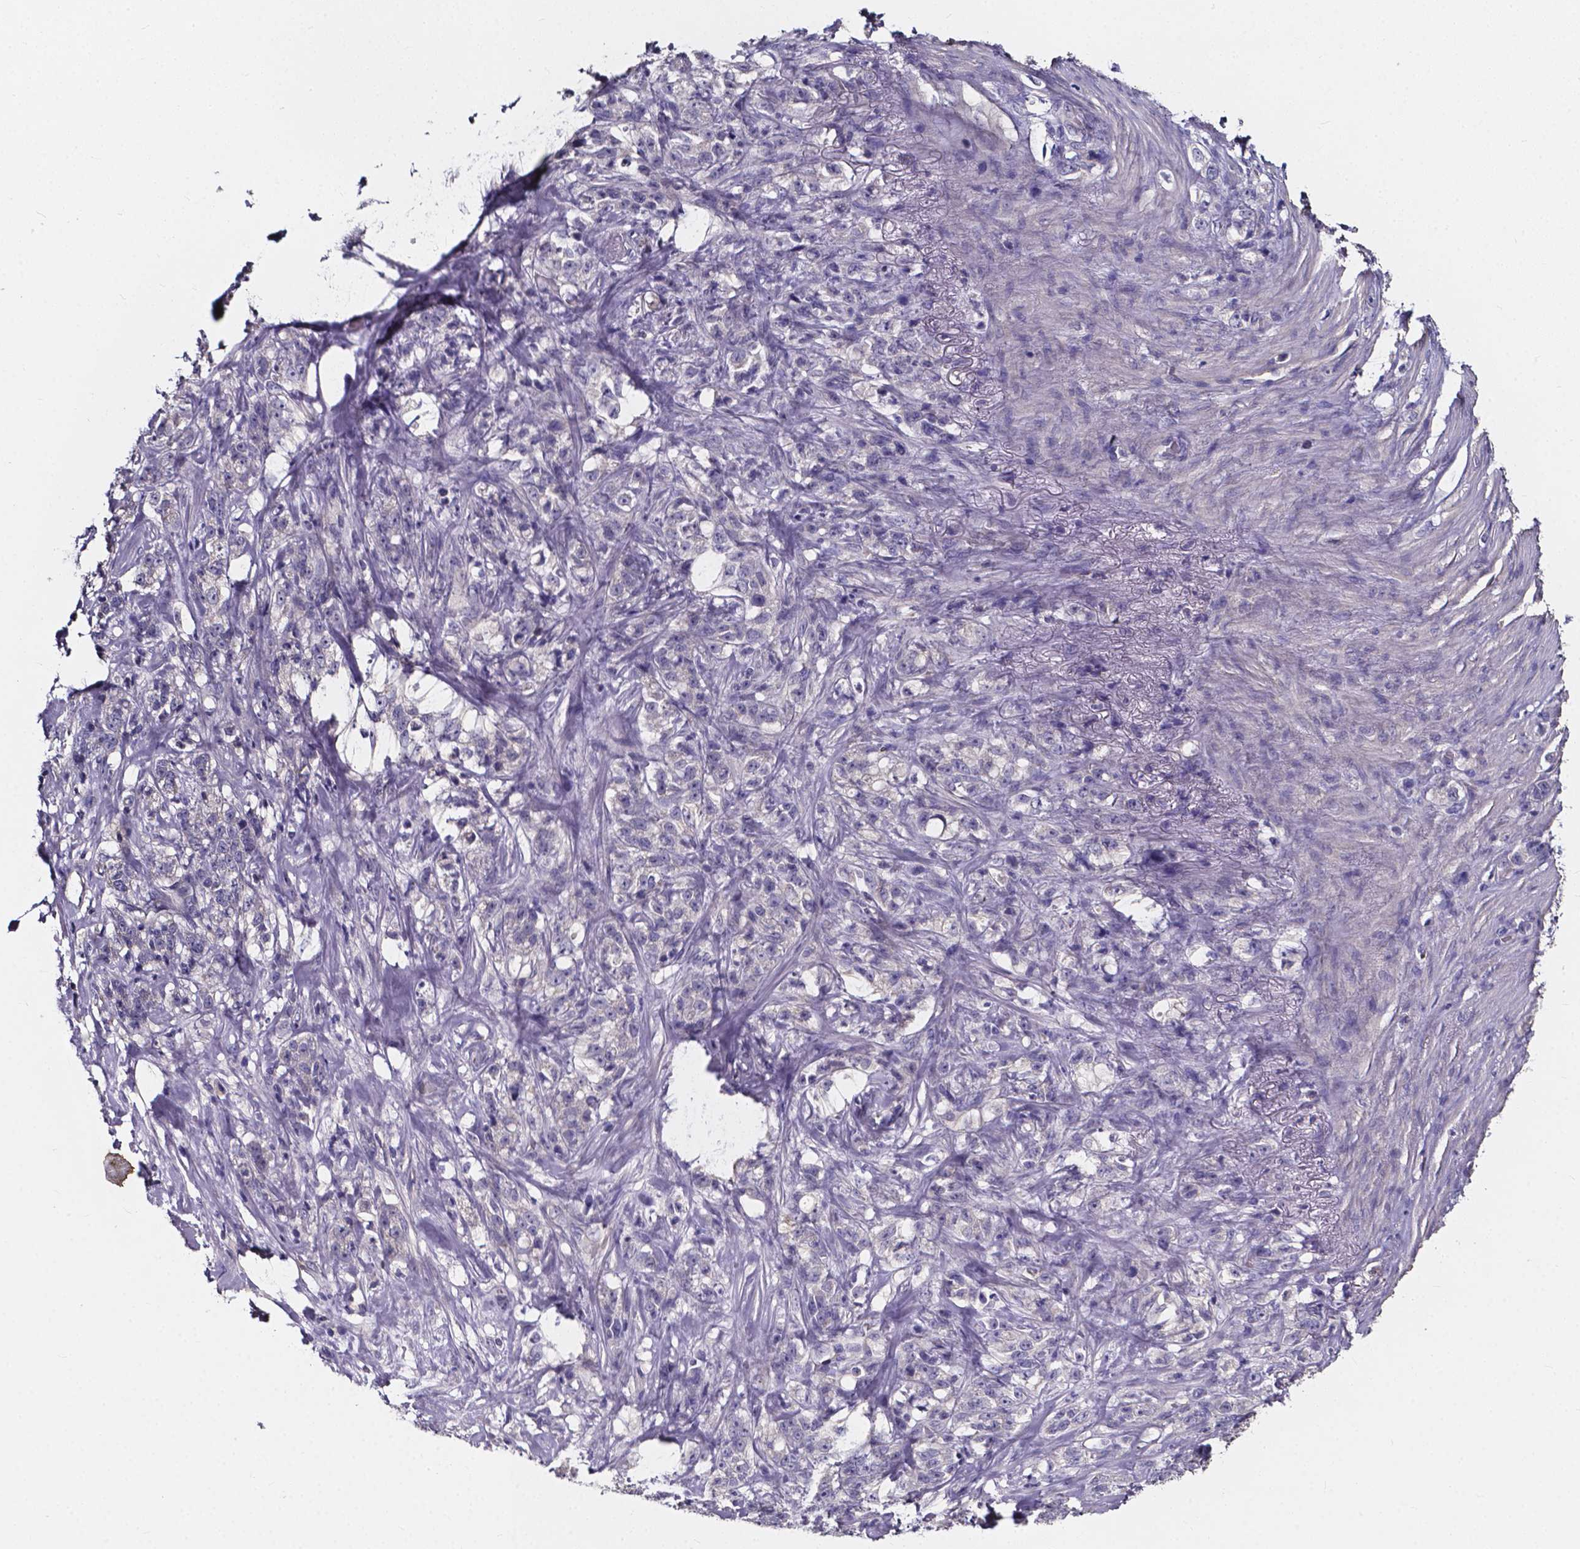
{"staining": {"intensity": "negative", "quantity": "none", "location": "none"}, "tissue": "stomach cancer", "cell_type": "Tumor cells", "image_type": "cancer", "snomed": [{"axis": "morphology", "description": "Adenocarcinoma, NOS"}, {"axis": "topography", "description": "Stomach, lower"}], "caption": "A high-resolution micrograph shows immunohistochemistry staining of stomach adenocarcinoma, which demonstrates no significant positivity in tumor cells.", "gene": "THEMIS", "patient": {"sex": "male", "age": 88}}